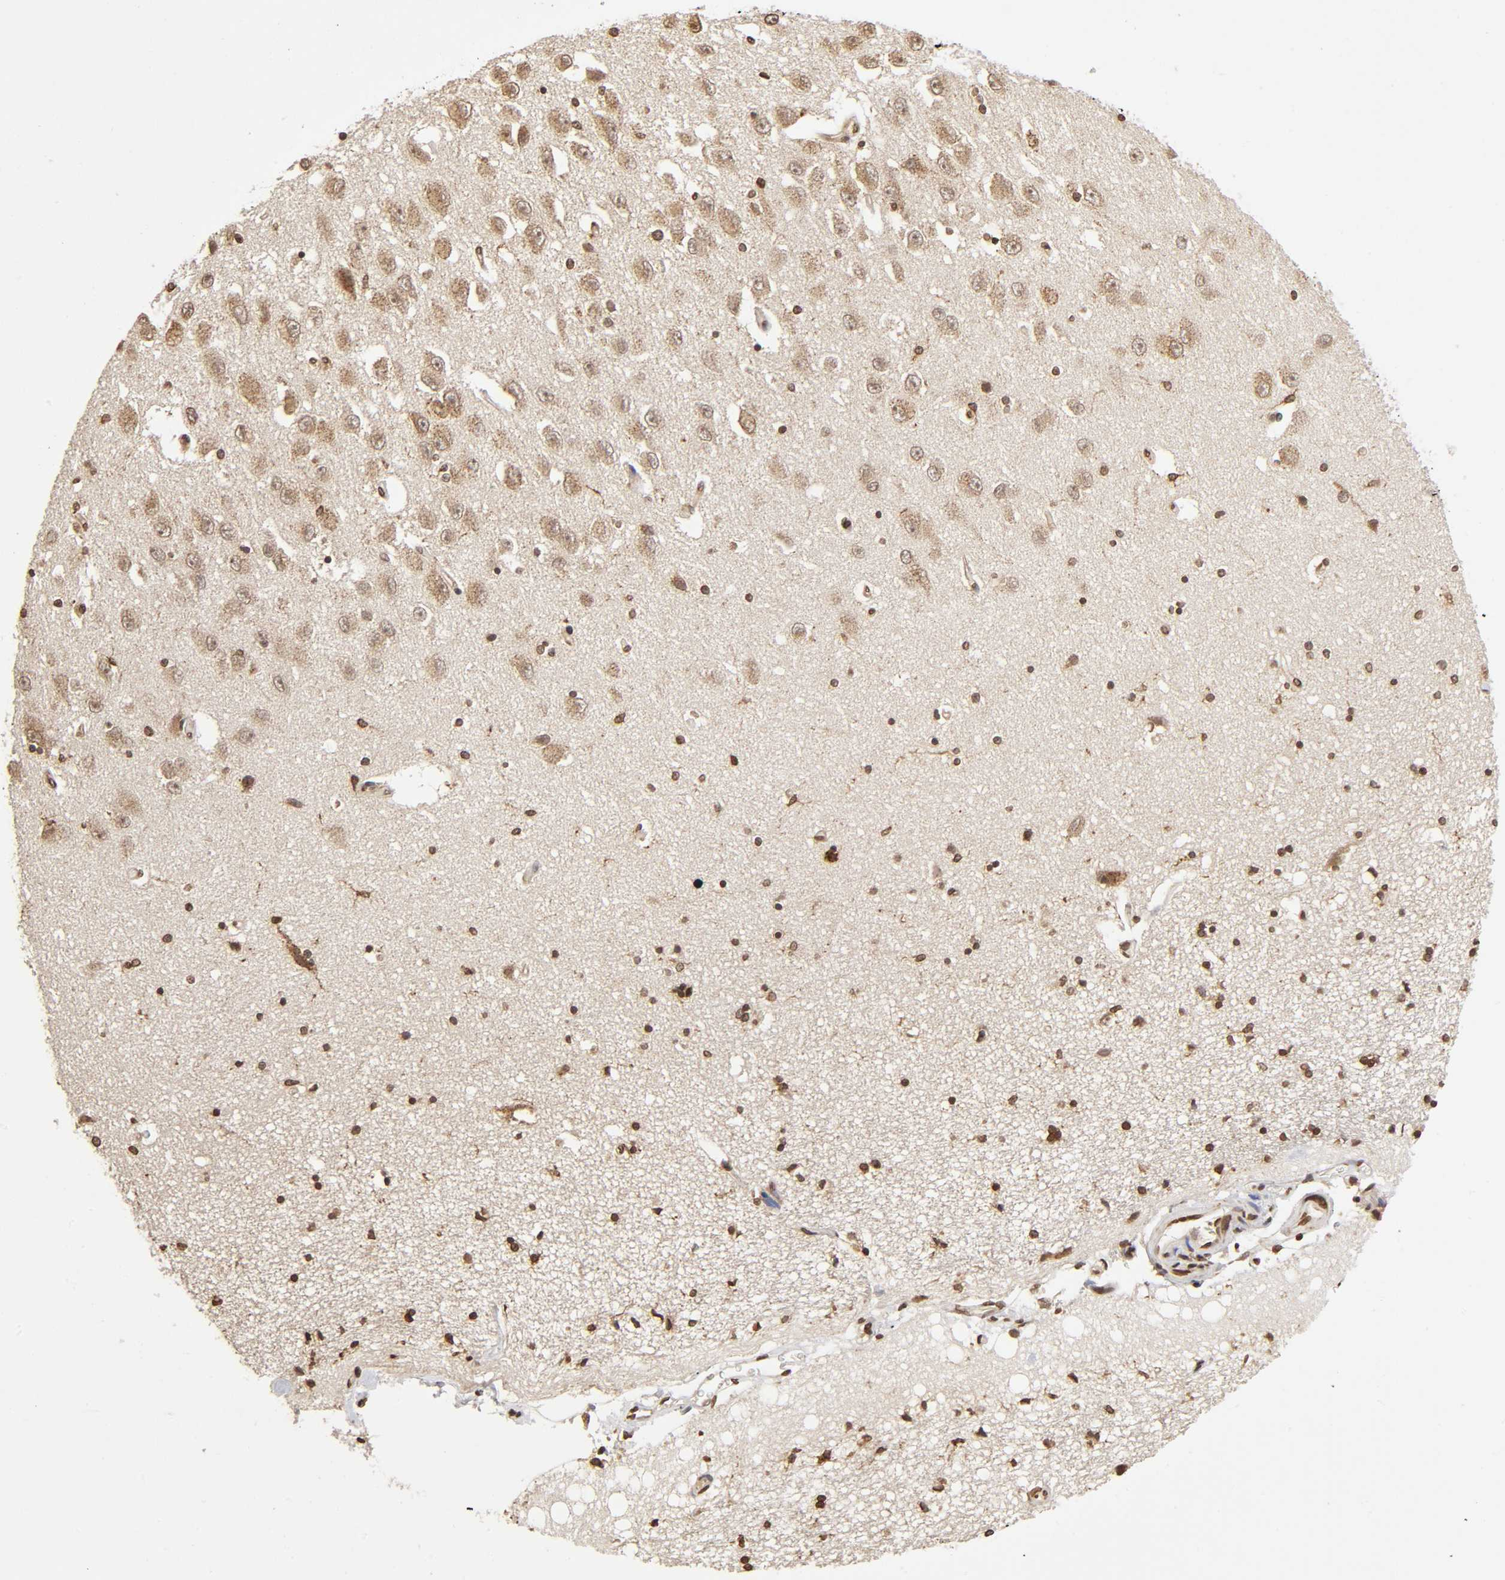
{"staining": {"intensity": "moderate", "quantity": ">75%", "location": "nuclear"}, "tissue": "hippocampus", "cell_type": "Glial cells", "image_type": "normal", "snomed": [{"axis": "morphology", "description": "Normal tissue, NOS"}, {"axis": "topography", "description": "Hippocampus"}], "caption": "Glial cells exhibit medium levels of moderate nuclear positivity in approximately >75% of cells in normal human hippocampus.", "gene": "MLLT6", "patient": {"sex": "female", "age": 54}}